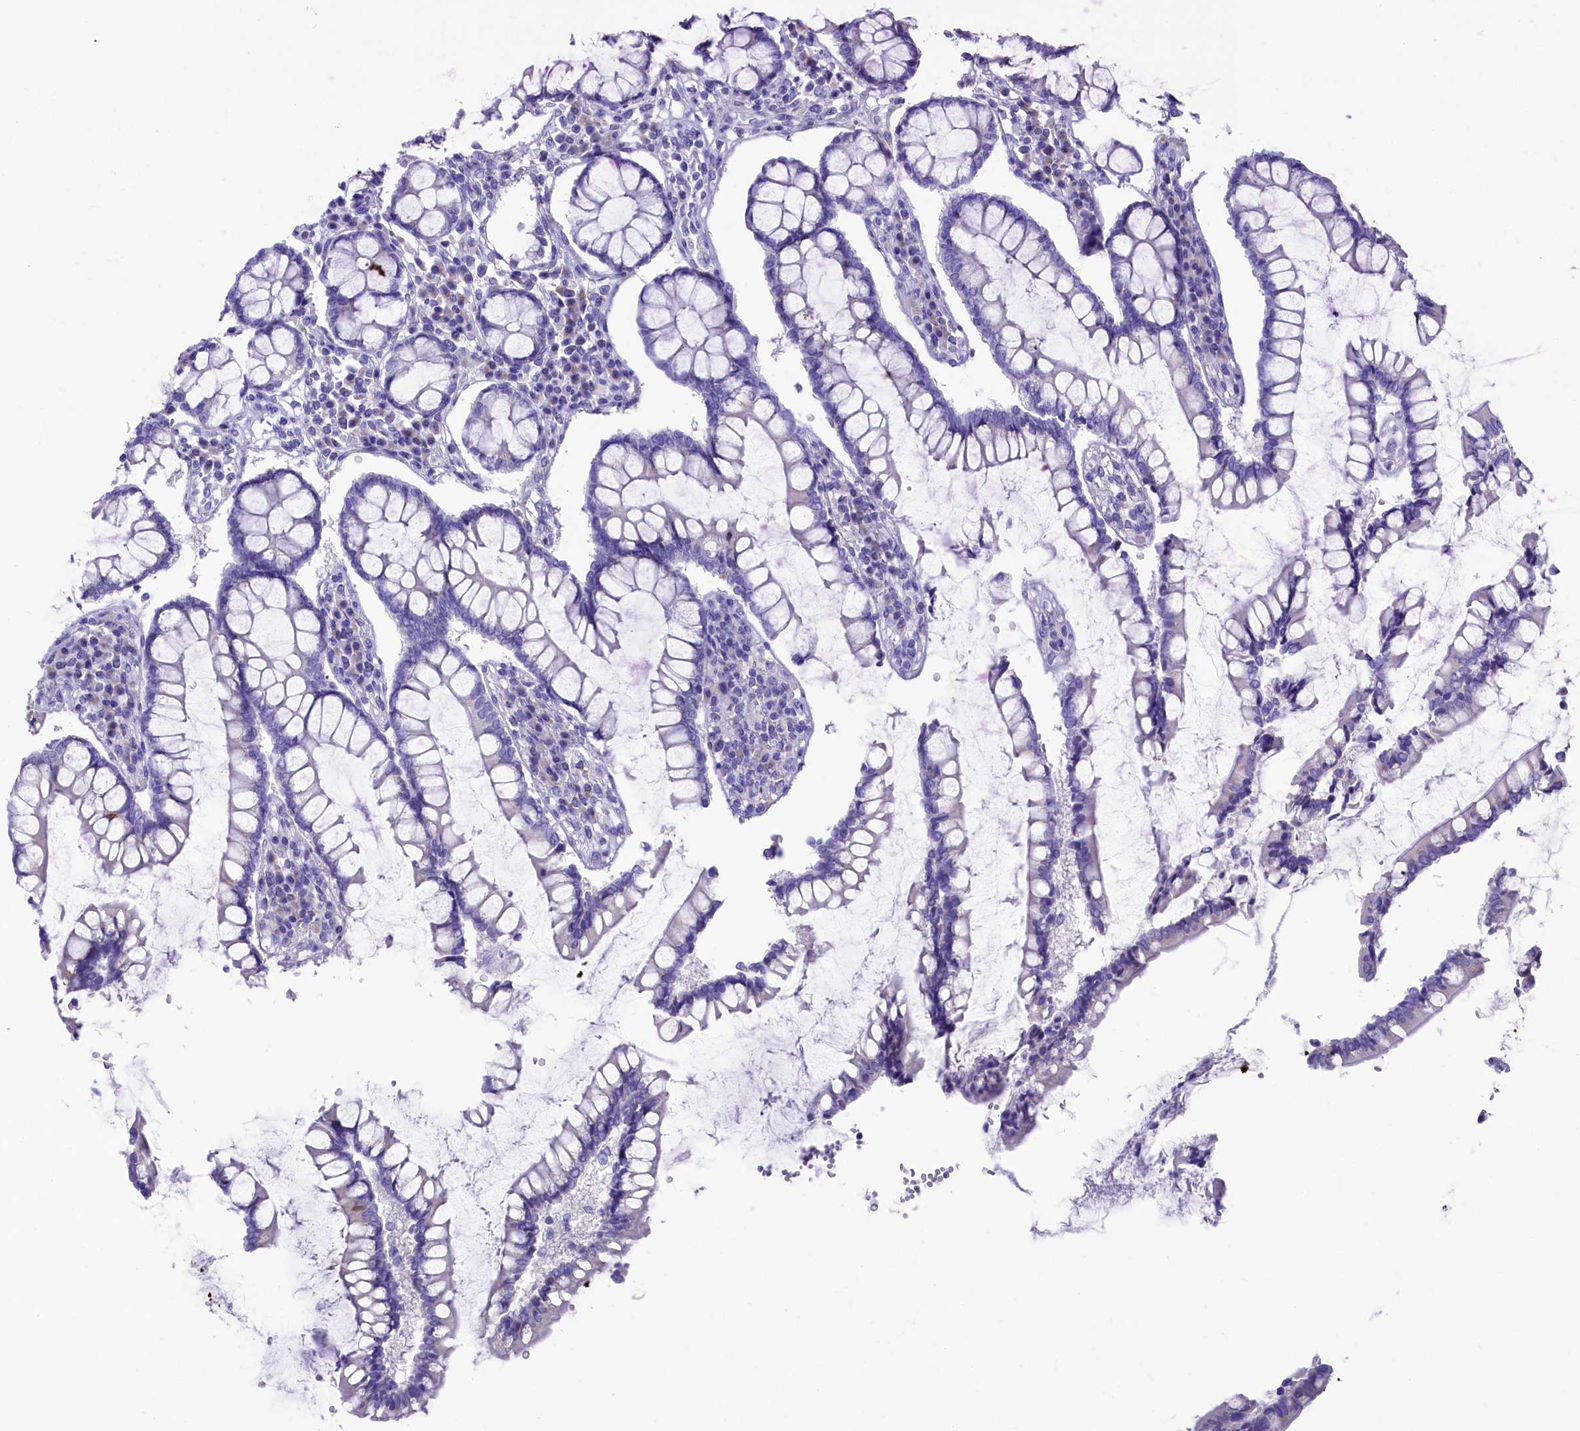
{"staining": {"intensity": "negative", "quantity": "none", "location": "none"}, "tissue": "colon", "cell_type": "Endothelial cells", "image_type": "normal", "snomed": [{"axis": "morphology", "description": "Normal tissue, NOS"}, {"axis": "topography", "description": "Colon"}], "caption": "A high-resolution photomicrograph shows IHC staining of unremarkable colon, which shows no significant staining in endothelial cells. Brightfield microscopy of IHC stained with DAB (brown) and hematoxylin (blue), captured at high magnification.", "gene": "SKA3", "patient": {"sex": "female", "age": 79}}